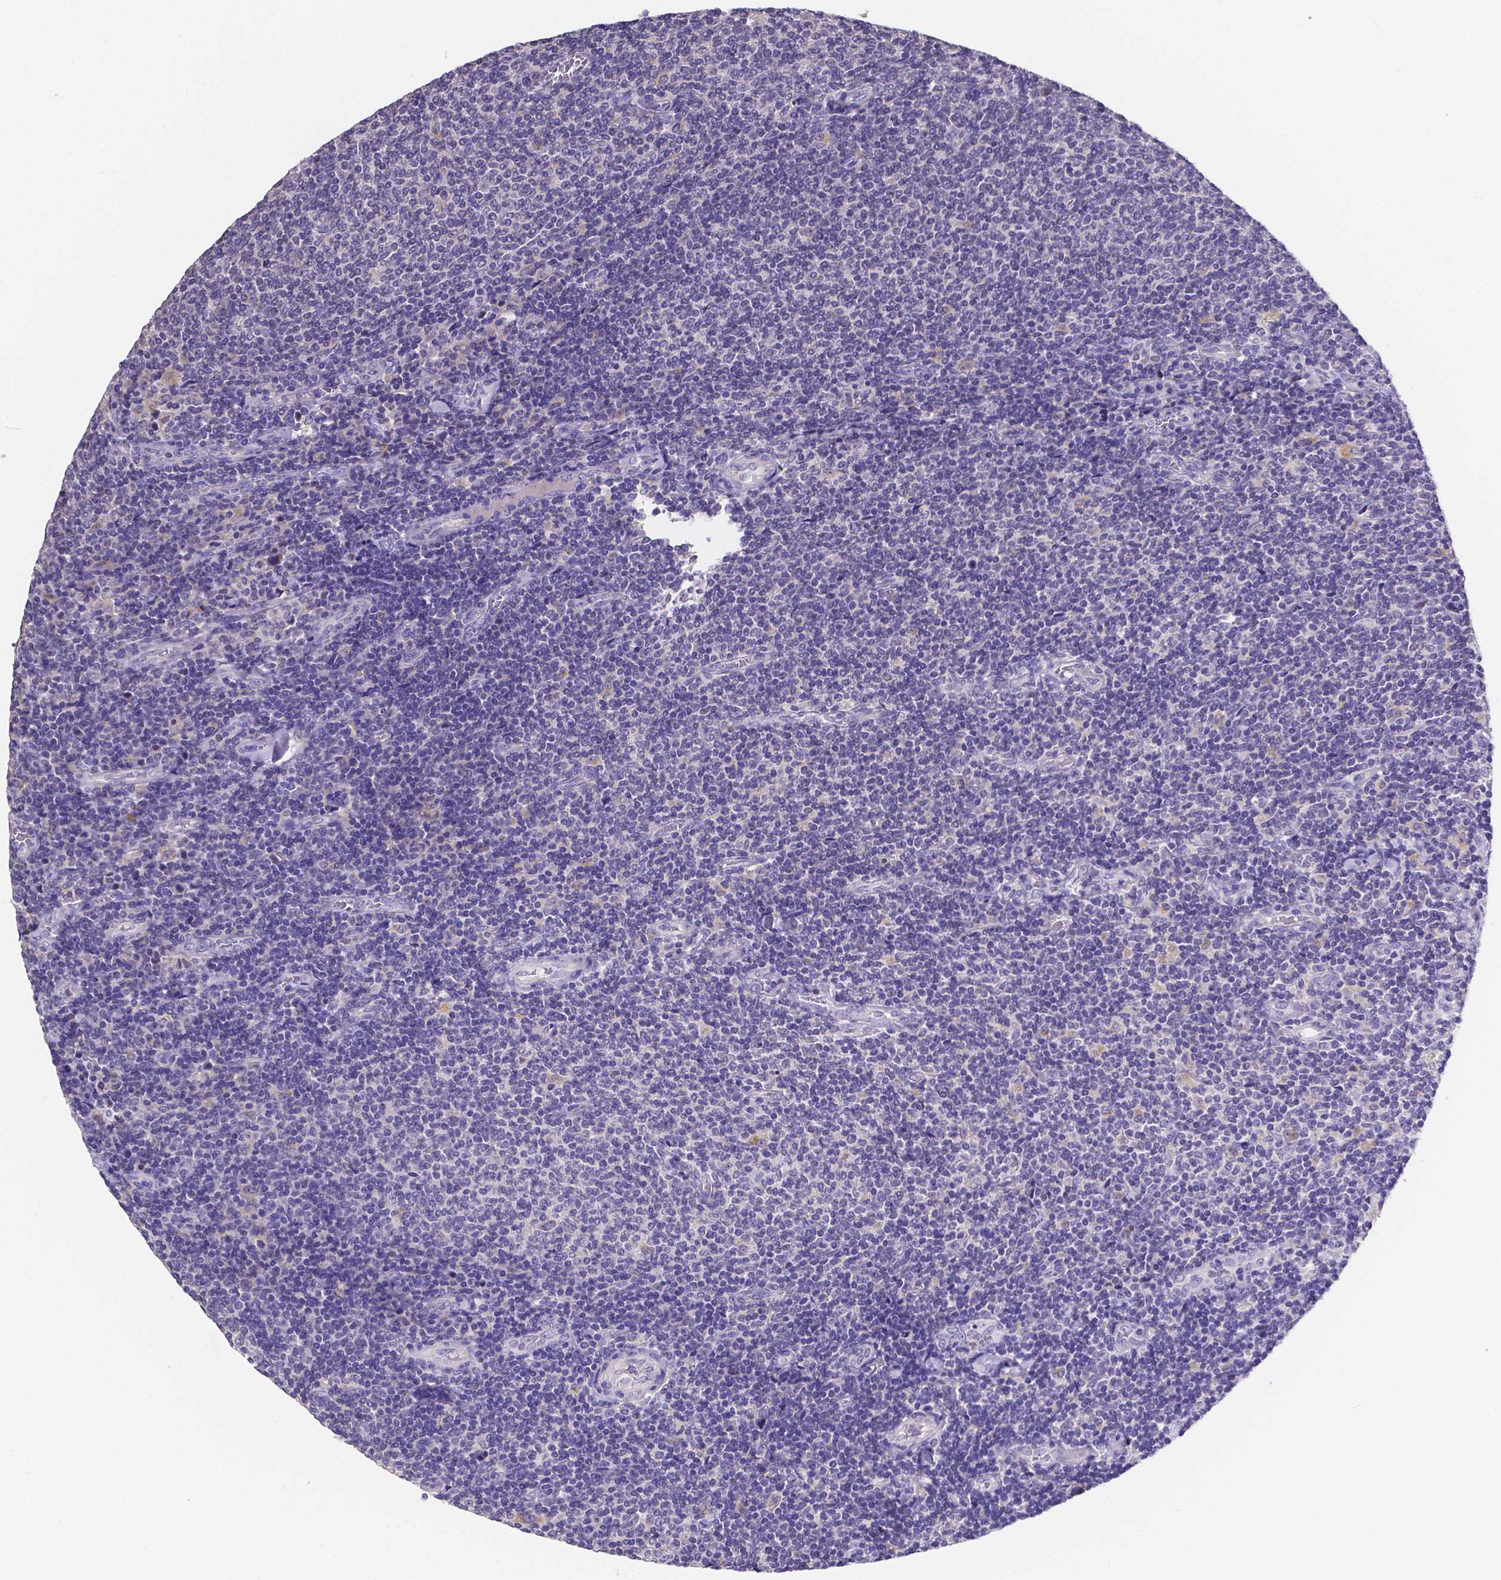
{"staining": {"intensity": "negative", "quantity": "none", "location": "none"}, "tissue": "lymphoma", "cell_type": "Tumor cells", "image_type": "cancer", "snomed": [{"axis": "morphology", "description": "Malignant lymphoma, non-Hodgkin's type, Low grade"}, {"axis": "topography", "description": "Lymph node"}], "caption": "This micrograph is of low-grade malignant lymphoma, non-Hodgkin's type stained with immunohistochemistry (IHC) to label a protein in brown with the nuclei are counter-stained blue. There is no expression in tumor cells.", "gene": "ATP6V1D", "patient": {"sex": "male", "age": 52}}